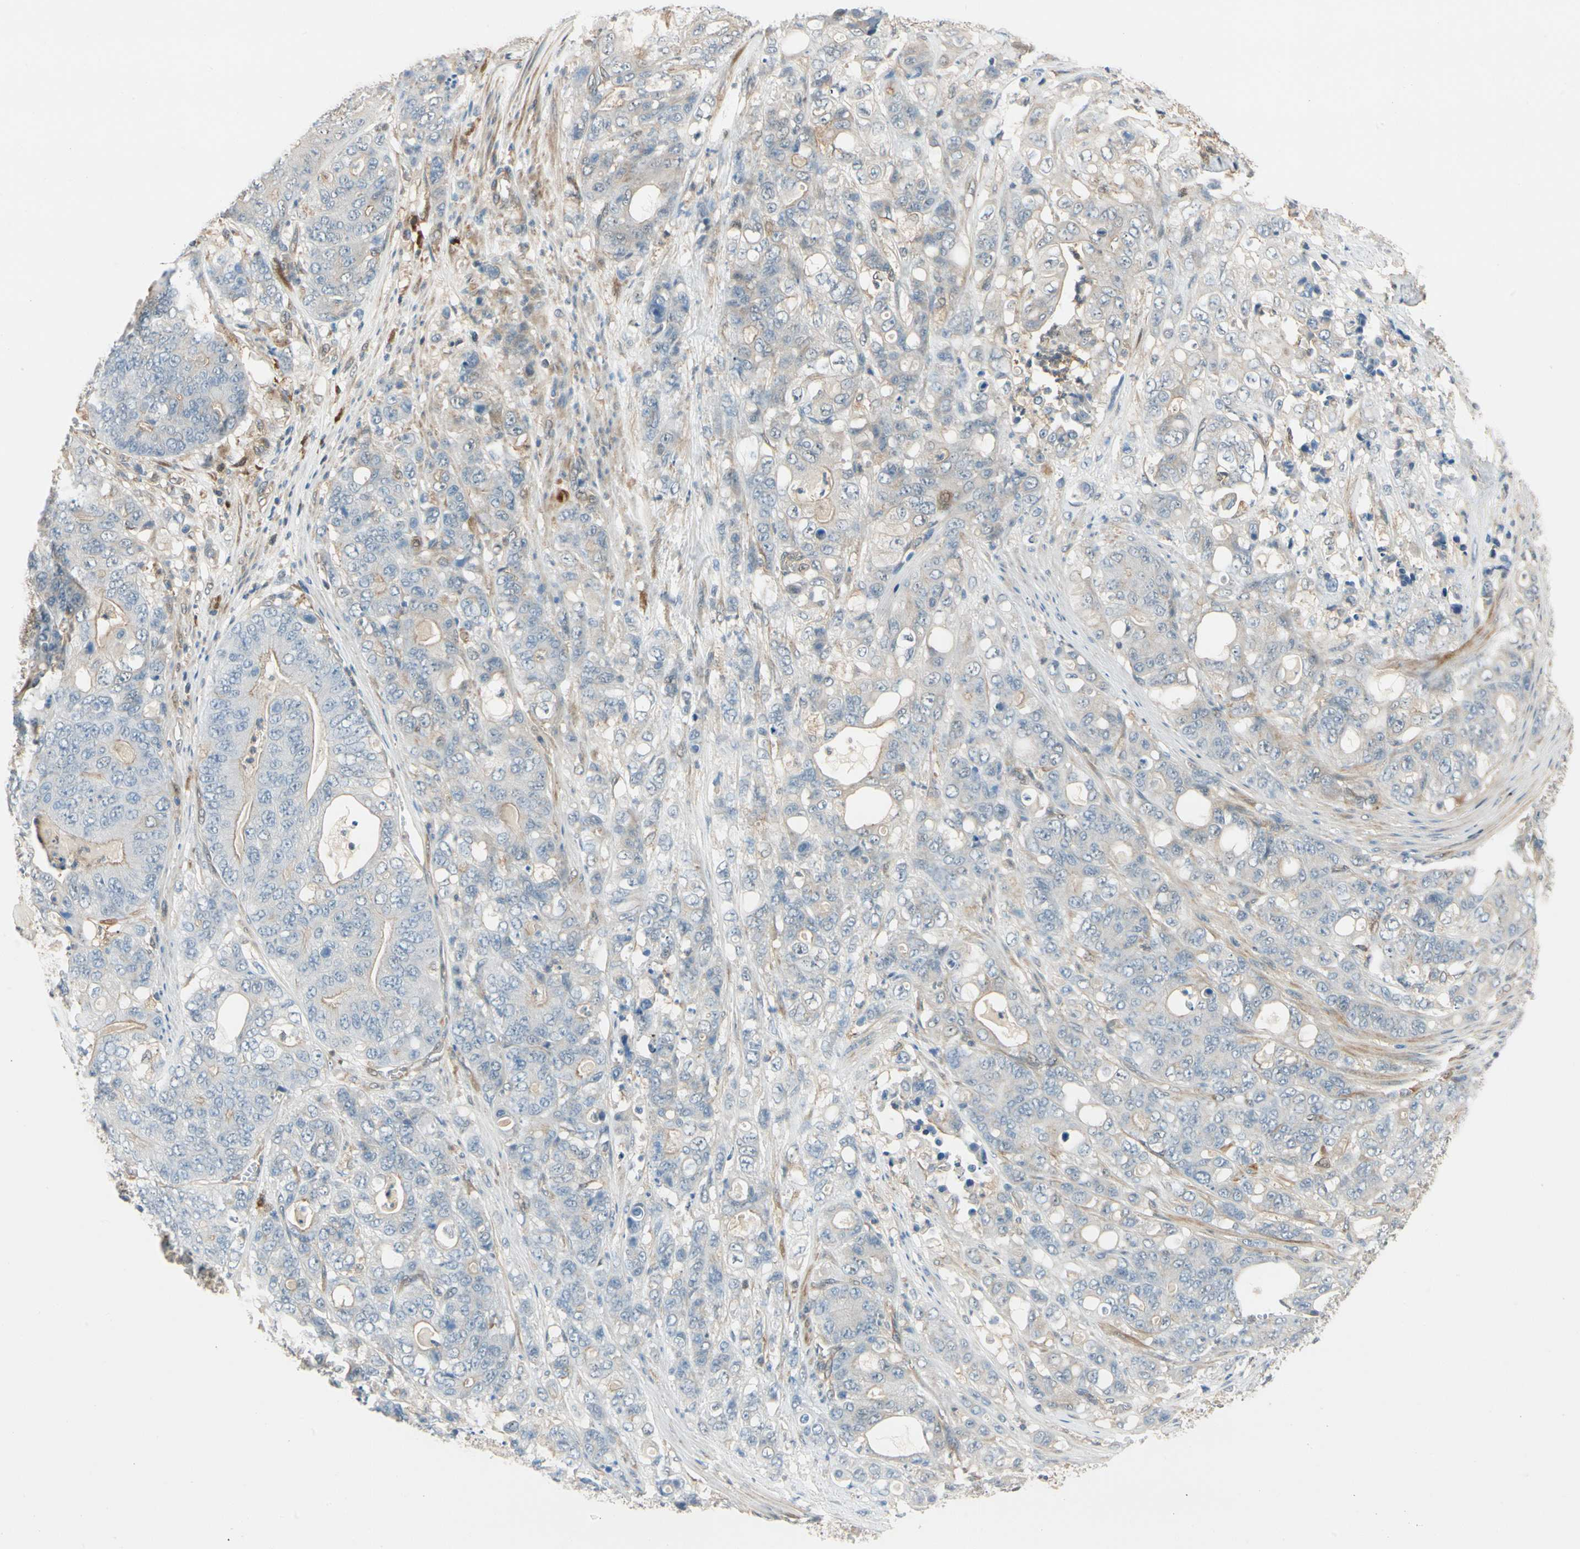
{"staining": {"intensity": "weak", "quantity": "25%-75%", "location": "cytoplasmic/membranous"}, "tissue": "stomach cancer", "cell_type": "Tumor cells", "image_type": "cancer", "snomed": [{"axis": "morphology", "description": "Adenocarcinoma, NOS"}, {"axis": "topography", "description": "Stomach"}], "caption": "There is low levels of weak cytoplasmic/membranous staining in tumor cells of stomach cancer (adenocarcinoma), as demonstrated by immunohistochemical staining (brown color).", "gene": "WIPI1", "patient": {"sex": "female", "age": 73}}